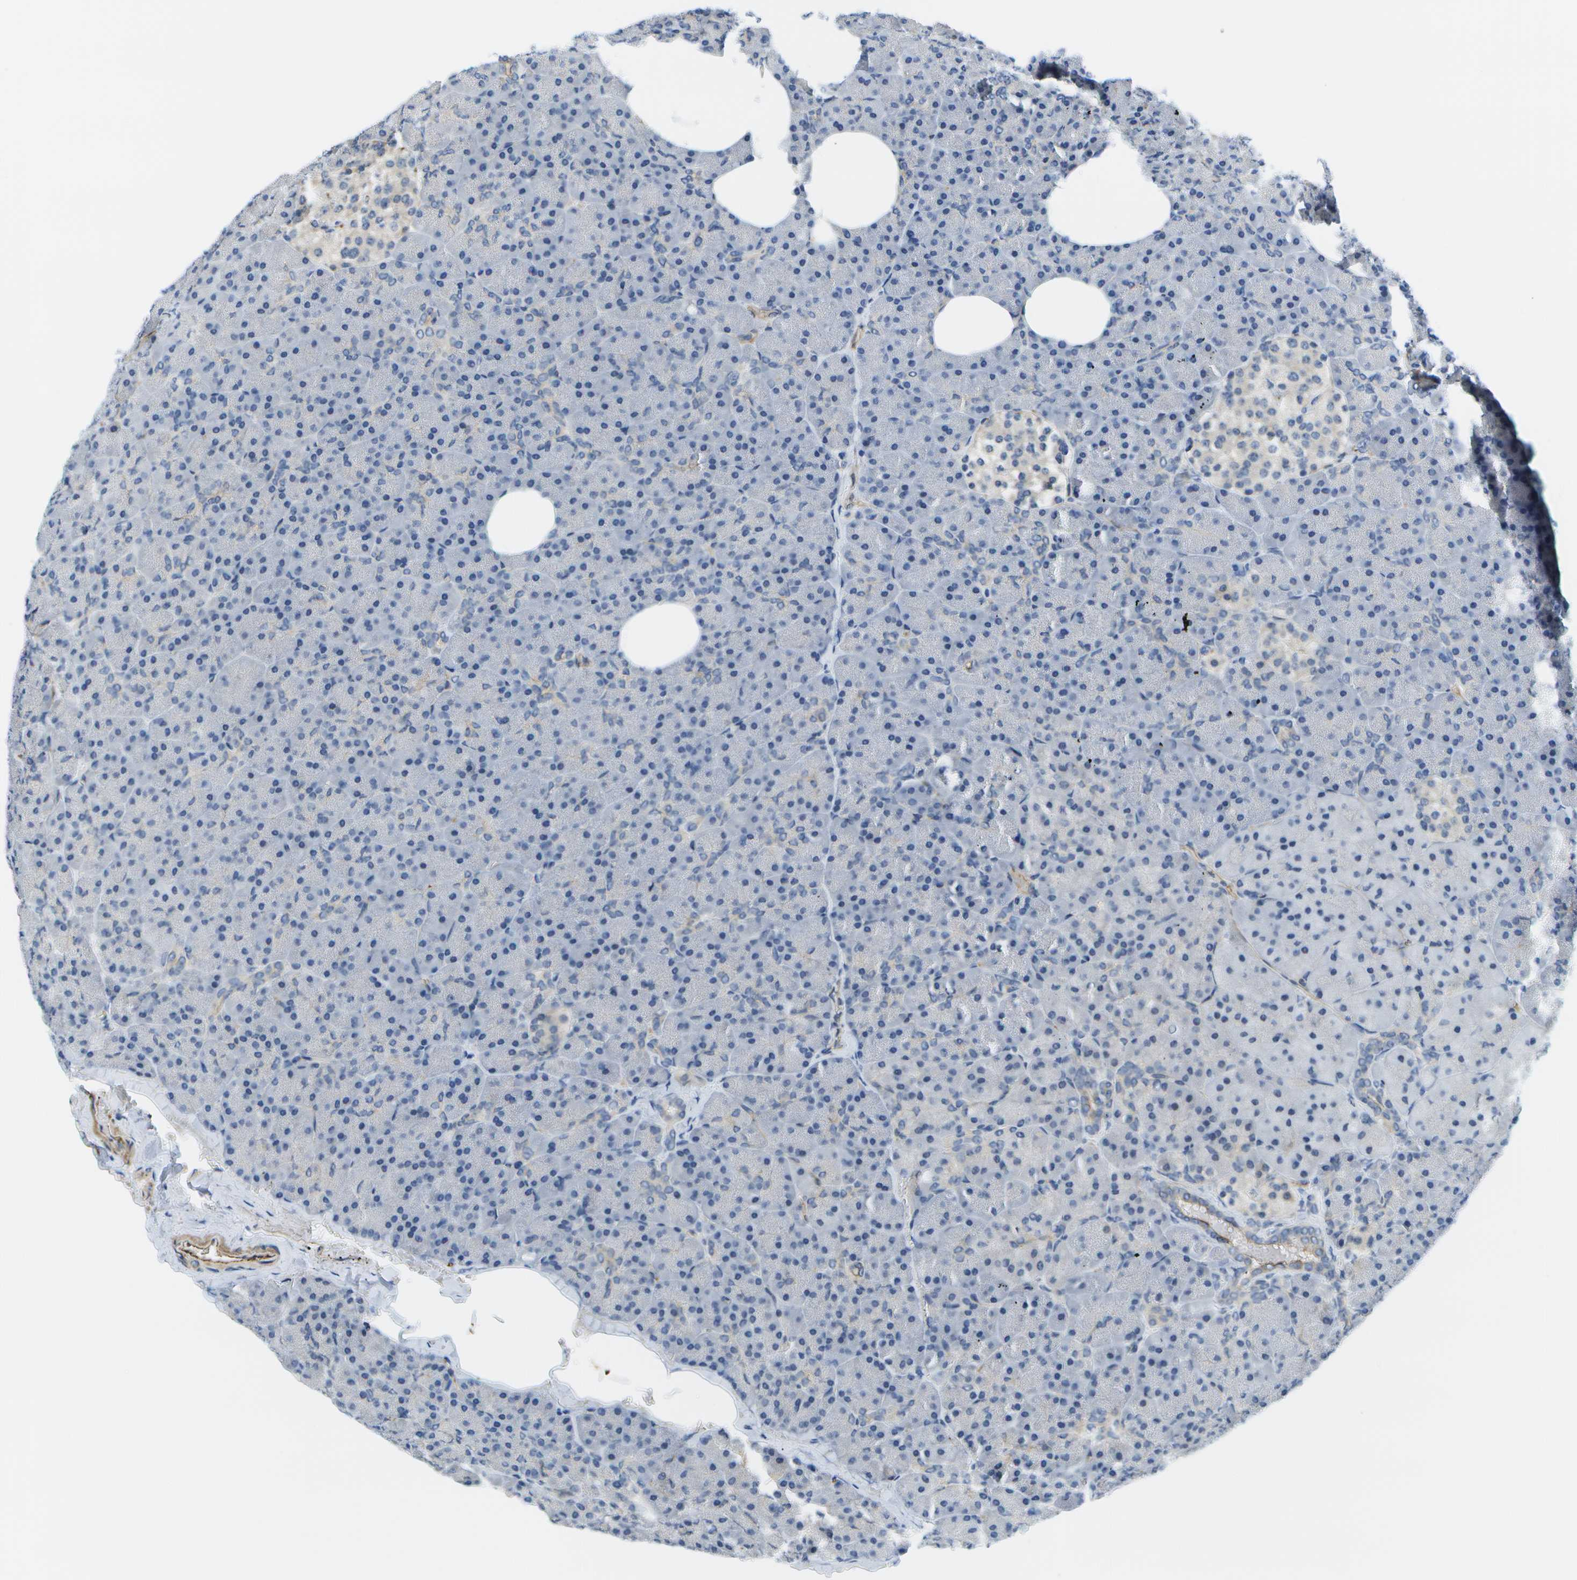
{"staining": {"intensity": "negative", "quantity": "none", "location": "none"}, "tissue": "pancreas", "cell_type": "Exocrine glandular cells", "image_type": "normal", "snomed": [{"axis": "morphology", "description": "Normal tissue, NOS"}, {"axis": "topography", "description": "Pancreas"}], "caption": "The photomicrograph reveals no staining of exocrine glandular cells in unremarkable pancreas.", "gene": "KIAA0040", "patient": {"sex": "female", "age": 35}}